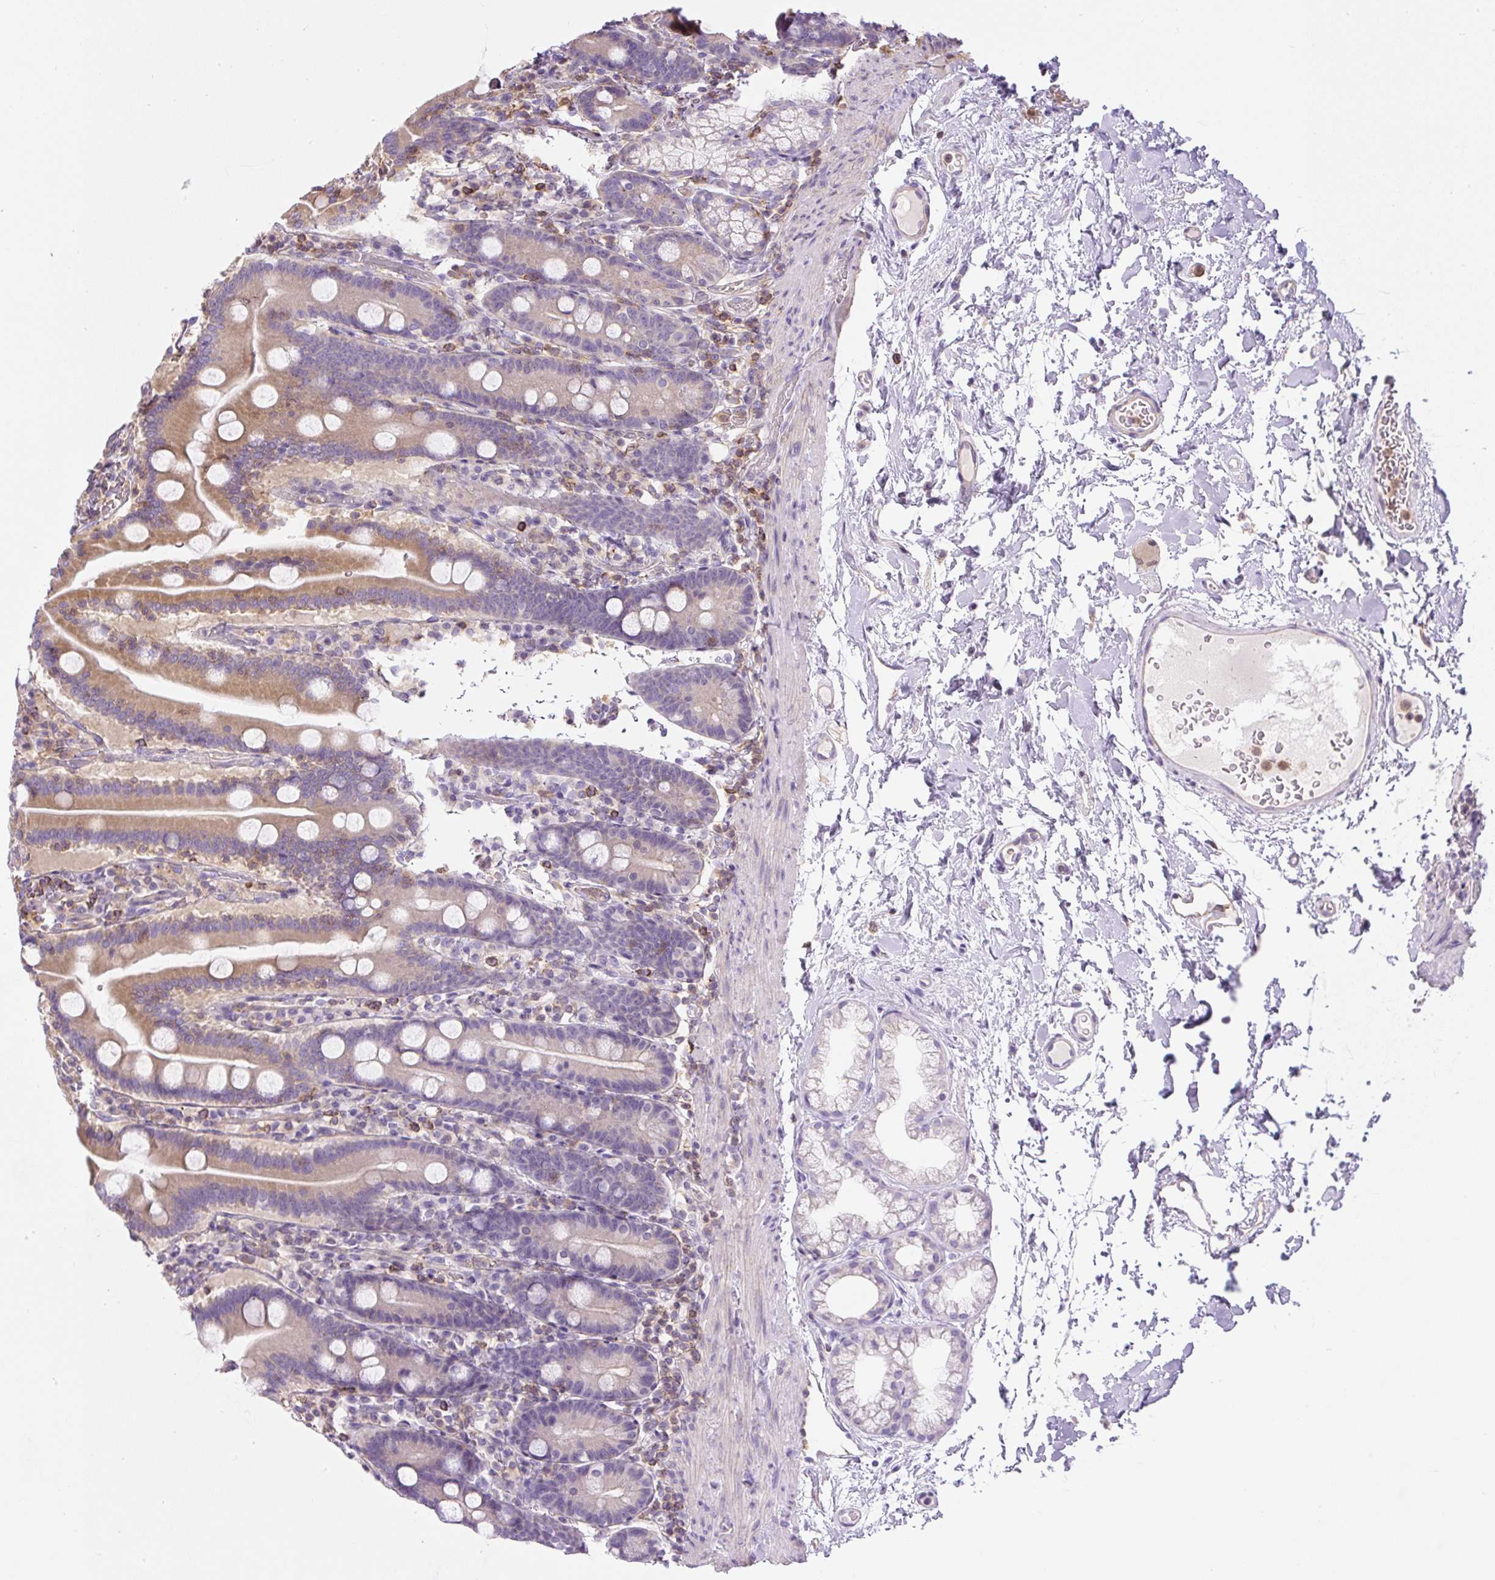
{"staining": {"intensity": "strong", "quantity": "25%-75%", "location": "cytoplasmic/membranous"}, "tissue": "duodenum", "cell_type": "Glandular cells", "image_type": "normal", "snomed": [{"axis": "morphology", "description": "Normal tissue, NOS"}, {"axis": "topography", "description": "Duodenum"}], "caption": "A high amount of strong cytoplasmic/membranous staining is present in approximately 25%-75% of glandular cells in normal duodenum.", "gene": "PIP5KL1", "patient": {"sex": "male", "age": 55}}